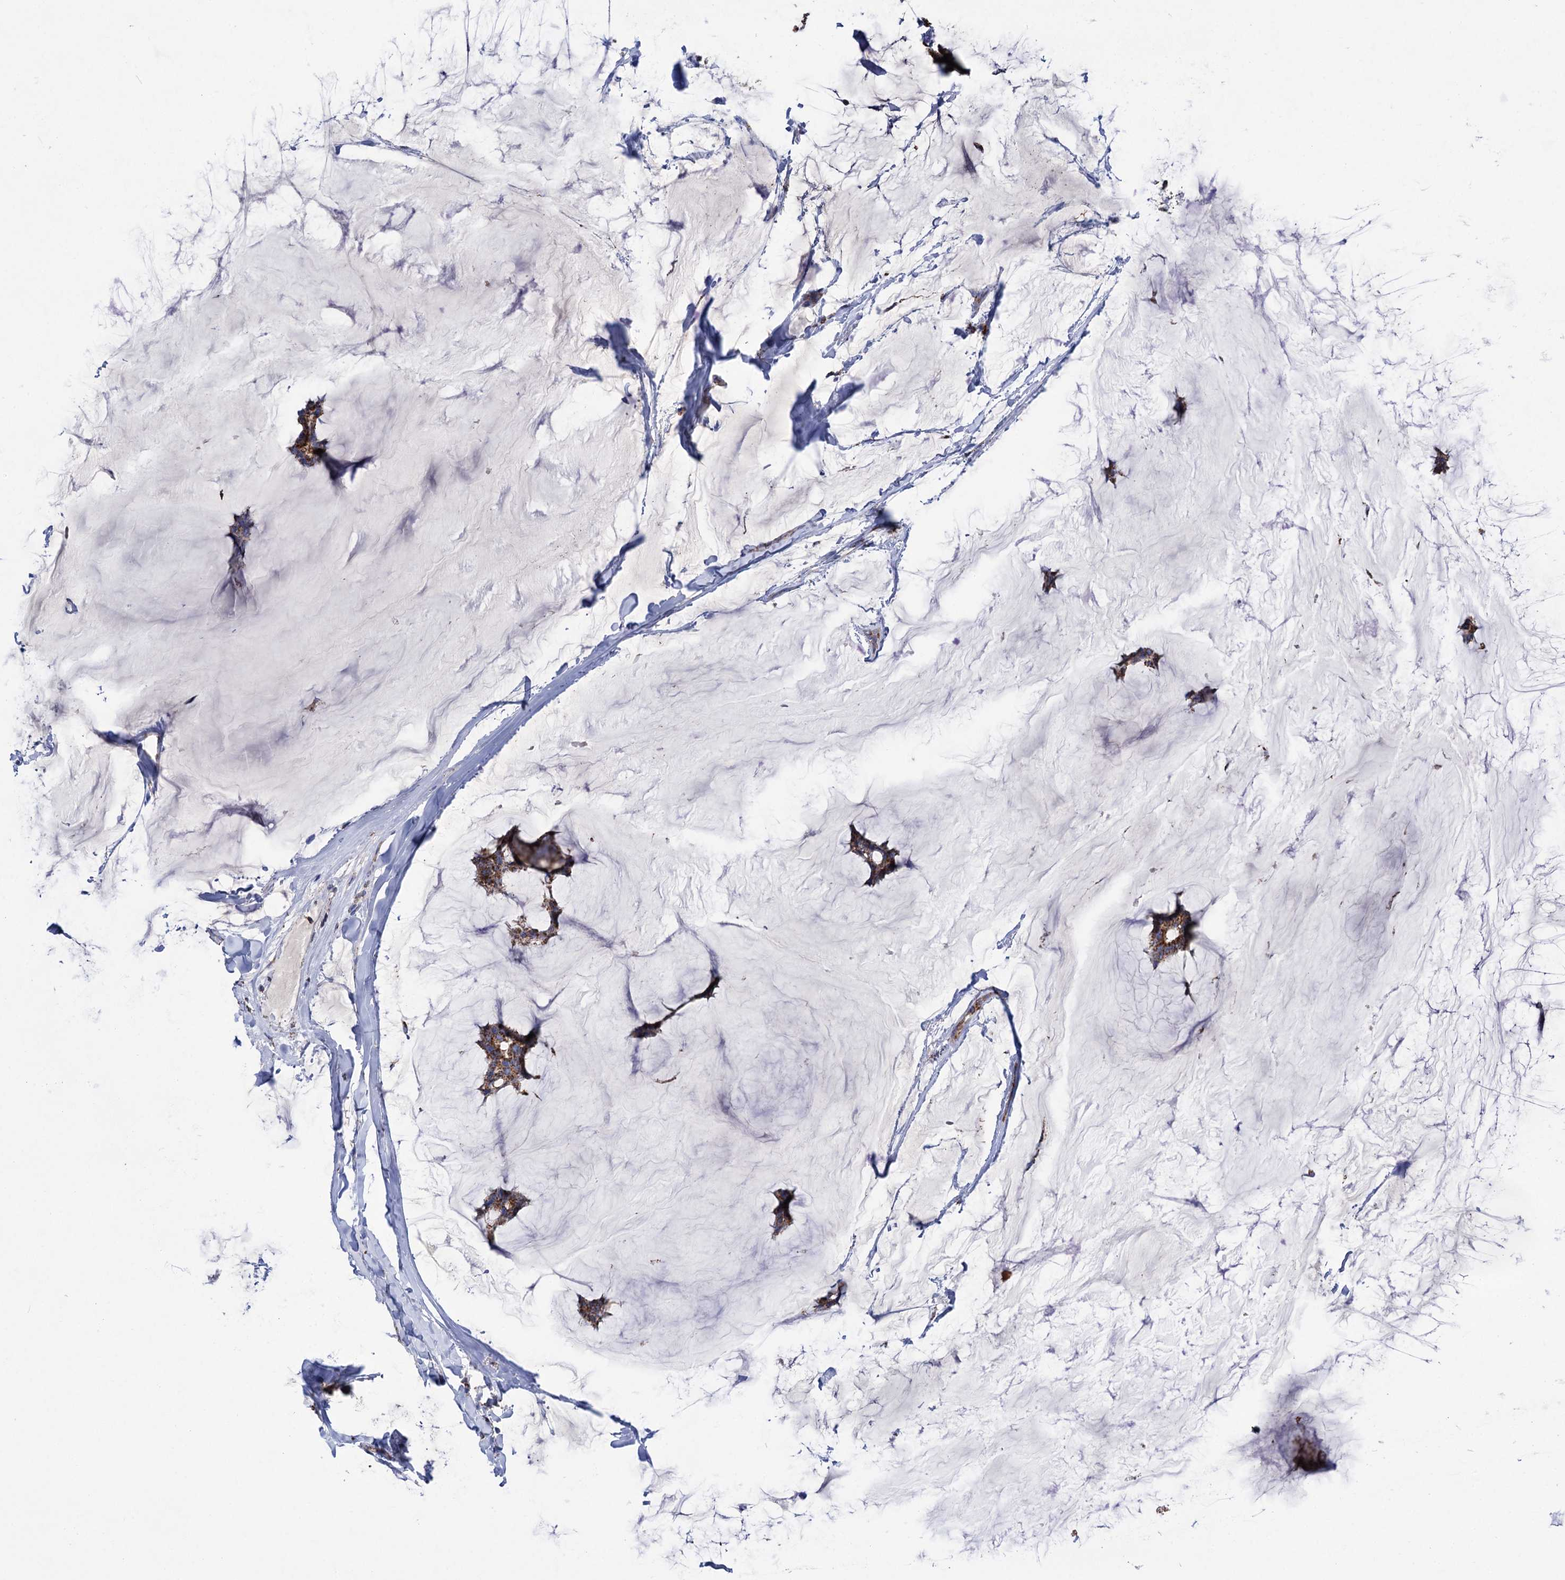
{"staining": {"intensity": "strong", "quantity": ">75%", "location": "cytoplasmic/membranous"}, "tissue": "breast cancer", "cell_type": "Tumor cells", "image_type": "cancer", "snomed": [{"axis": "morphology", "description": "Duct carcinoma"}, {"axis": "topography", "description": "Breast"}], "caption": "Tumor cells show high levels of strong cytoplasmic/membranous positivity in approximately >75% of cells in human breast cancer (intraductal carcinoma).", "gene": "ABHD10", "patient": {"sex": "female", "age": 93}}